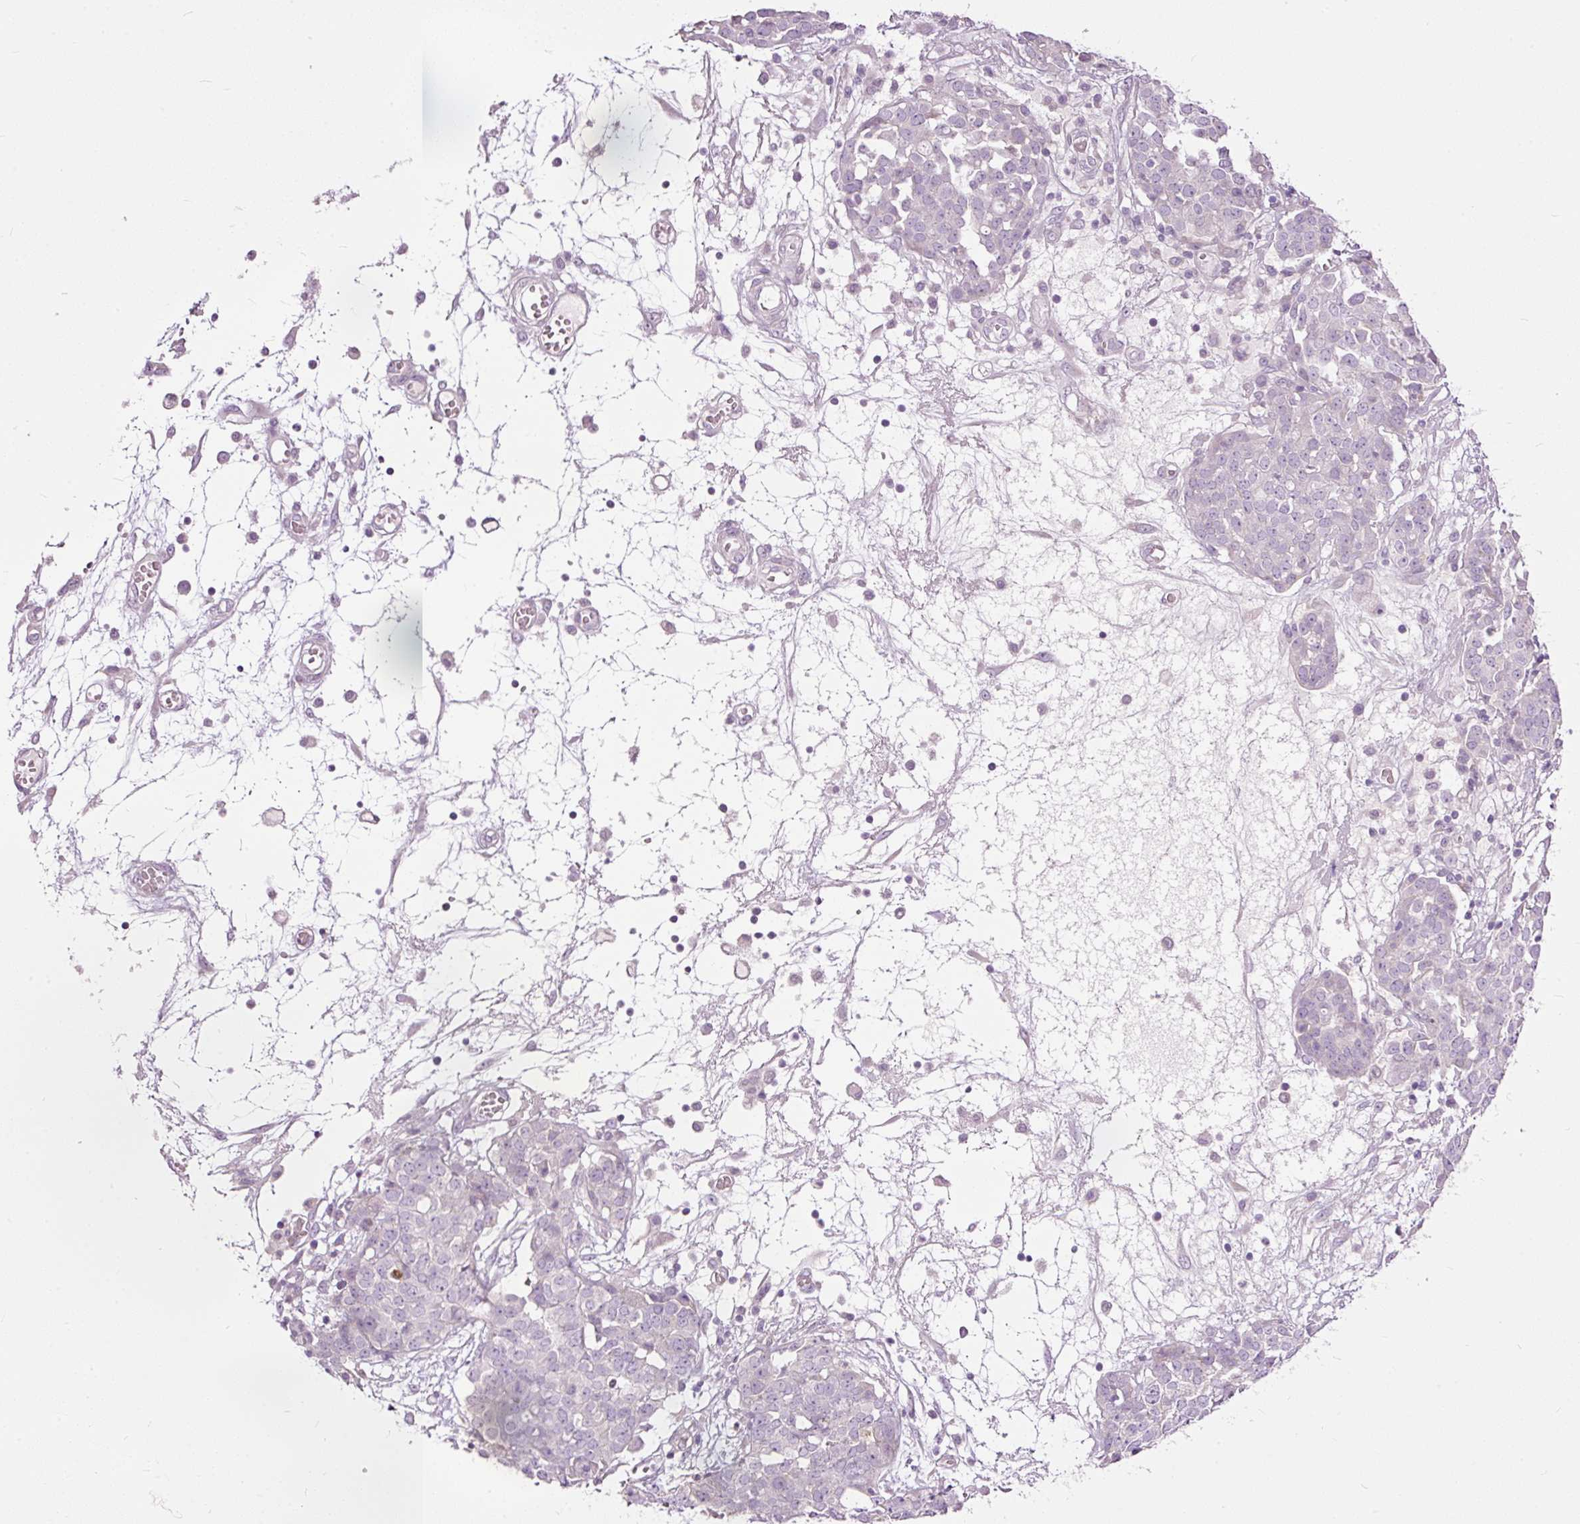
{"staining": {"intensity": "negative", "quantity": "none", "location": "none"}, "tissue": "ovarian cancer", "cell_type": "Tumor cells", "image_type": "cancer", "snomed": [{"axis": "morphology", "description": "Cystadenocarcinoma, serous, NOS"}, {"axis": "topography", "description": "Soft tissue"}, {"axis": "topography", "description": "Ovary"}], "caption": "This is a image of immunohistochemistry (IHC) staining of ovarian cancer, which shows no staining in tumor cells. (DAB immunohistochemistry visualized using brightfield microscopy, high magnification).", "gene": "FCRL4", "patient": {"sex": "female", "age": 57}}